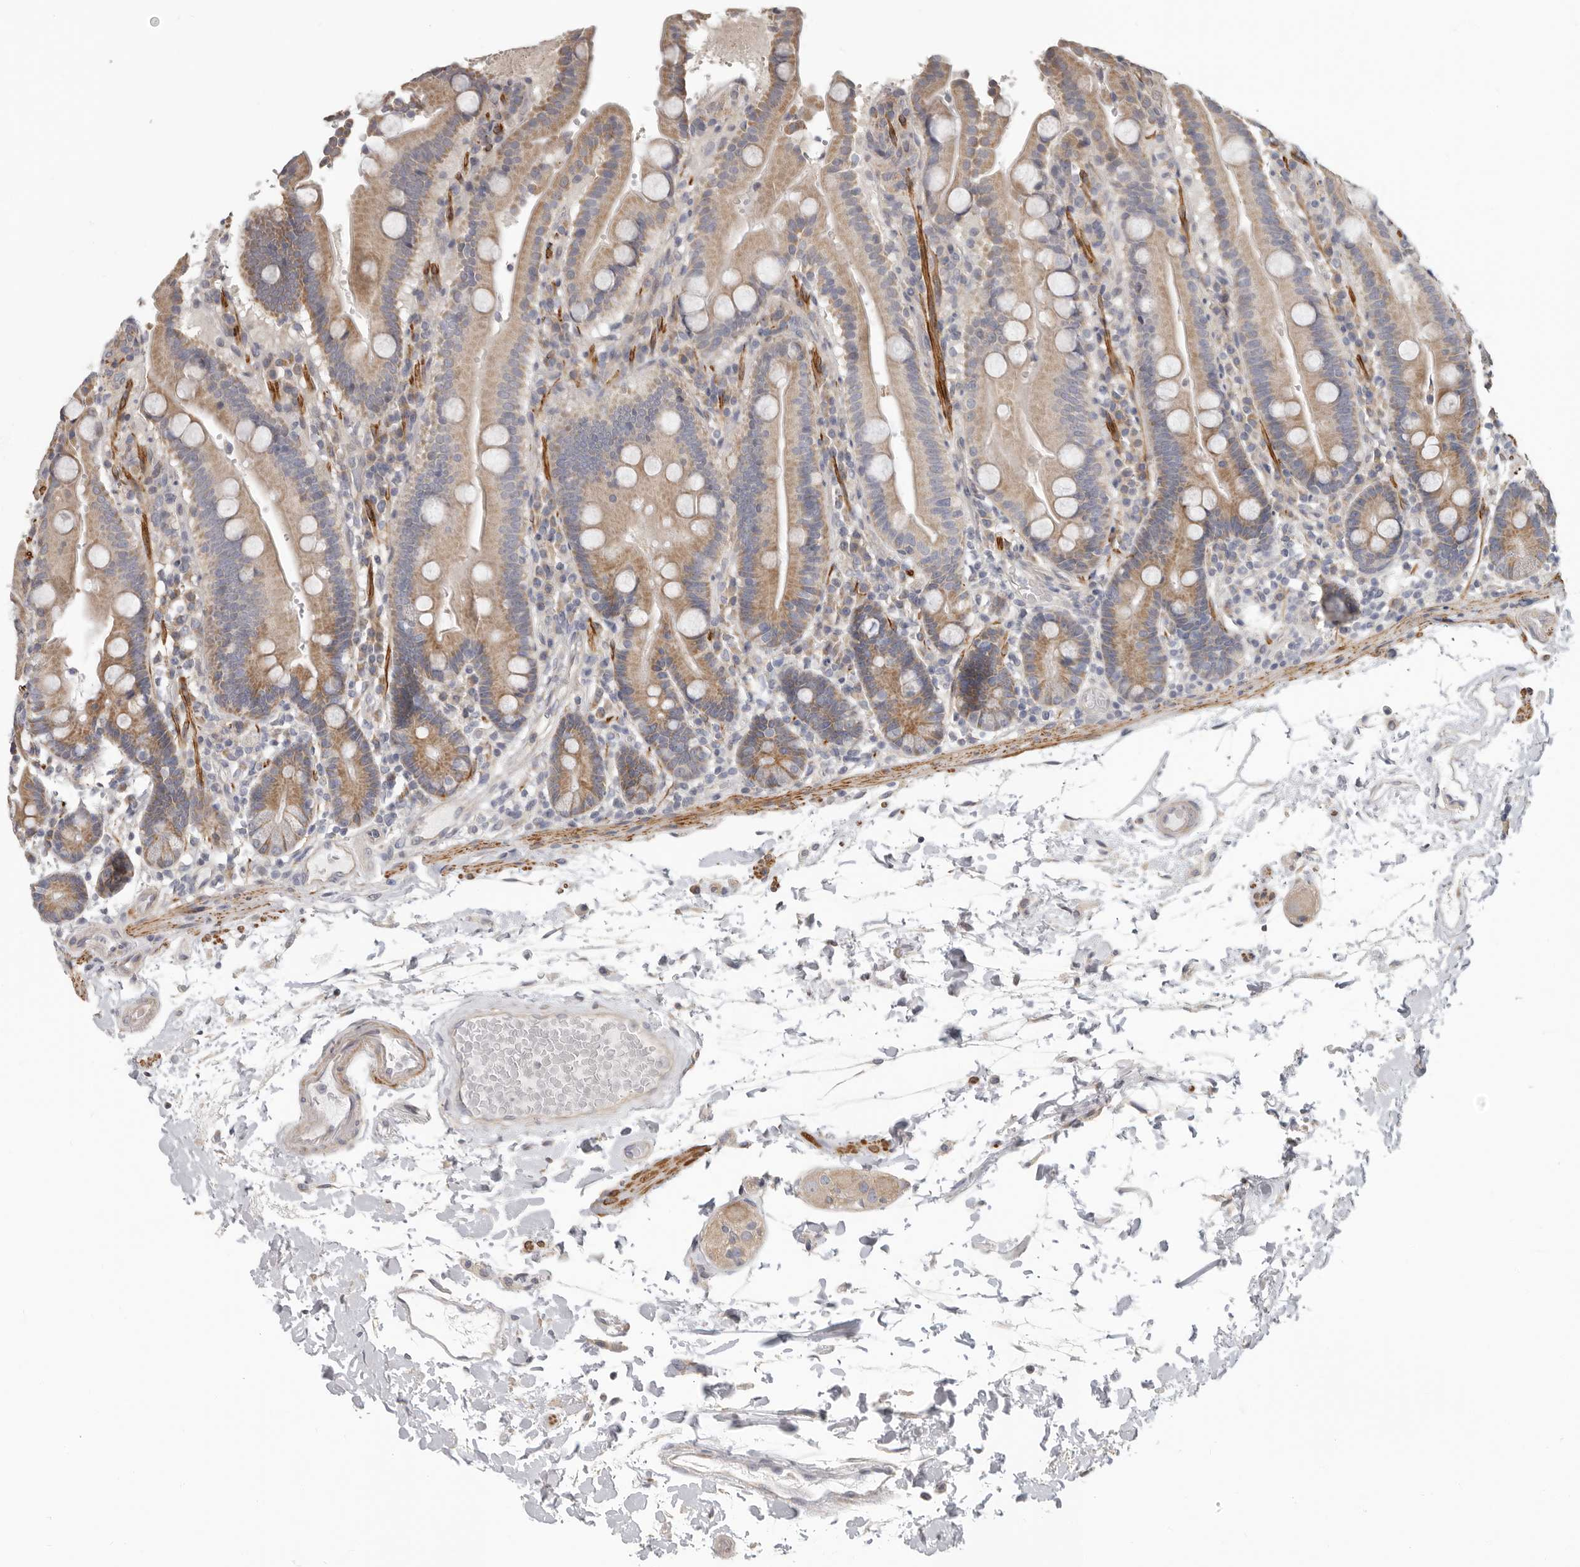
{"staining": {"intensity": "moderate", "quantity": ">75%", "location": "cytoplasmic/membranous"}, "tissue": "duodenum", "cell_type": "Glandular cells", "image_type": "normal", "snomed": [{"axis": "morphology", "description": "Normal tissue, NOS"}, {"axis": "topography", "description": "Small intestine, NOS"}], "caption": "Human duodenum stained with a brown dye shows moderate cytoplasmic/membranous positive expression in approximately >75% of glandular cells.", "gene": "UNK", "patient": {"sex": "female", "age": 71}}